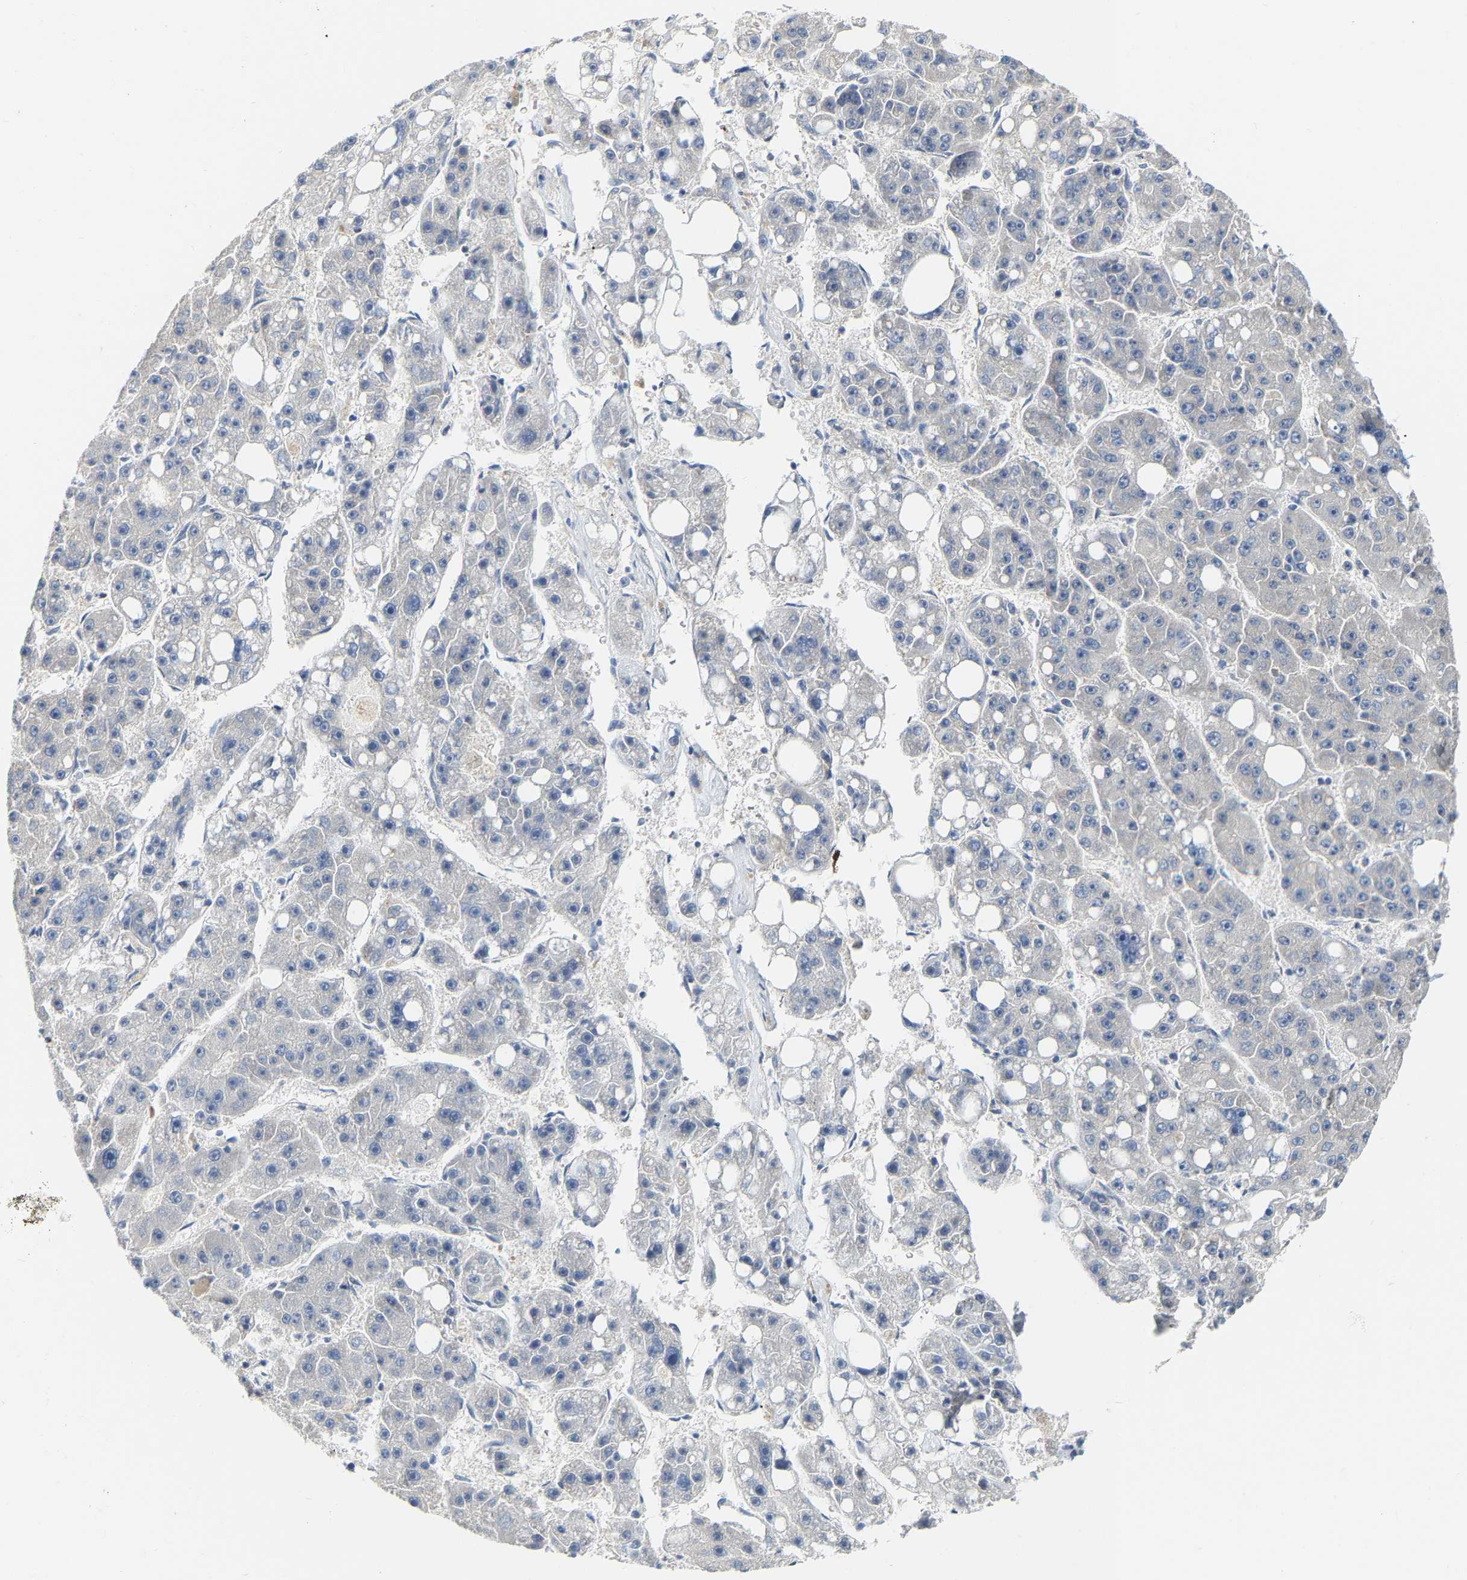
{"staining": {"intensity": "negative", "quantity": "none", "location": "none"}, "tissue": "liver cancer", "cell_type": "Tumor cells", "image_type": "cancer", "snomed": [{"axis": "morphology", "description": "Carcinoma, Hepatocellular, NOS"}, {"axis": "topography", "description": "Liver"}], "caption": "Immunohistochemistry (IHC) micrograph of liver hepatocellular carcinoma stained for a protein (brown), which reveals no positivity in tumor cells.", "gene": "PCNT", "patient": {"sex": "female", "age": 61}}